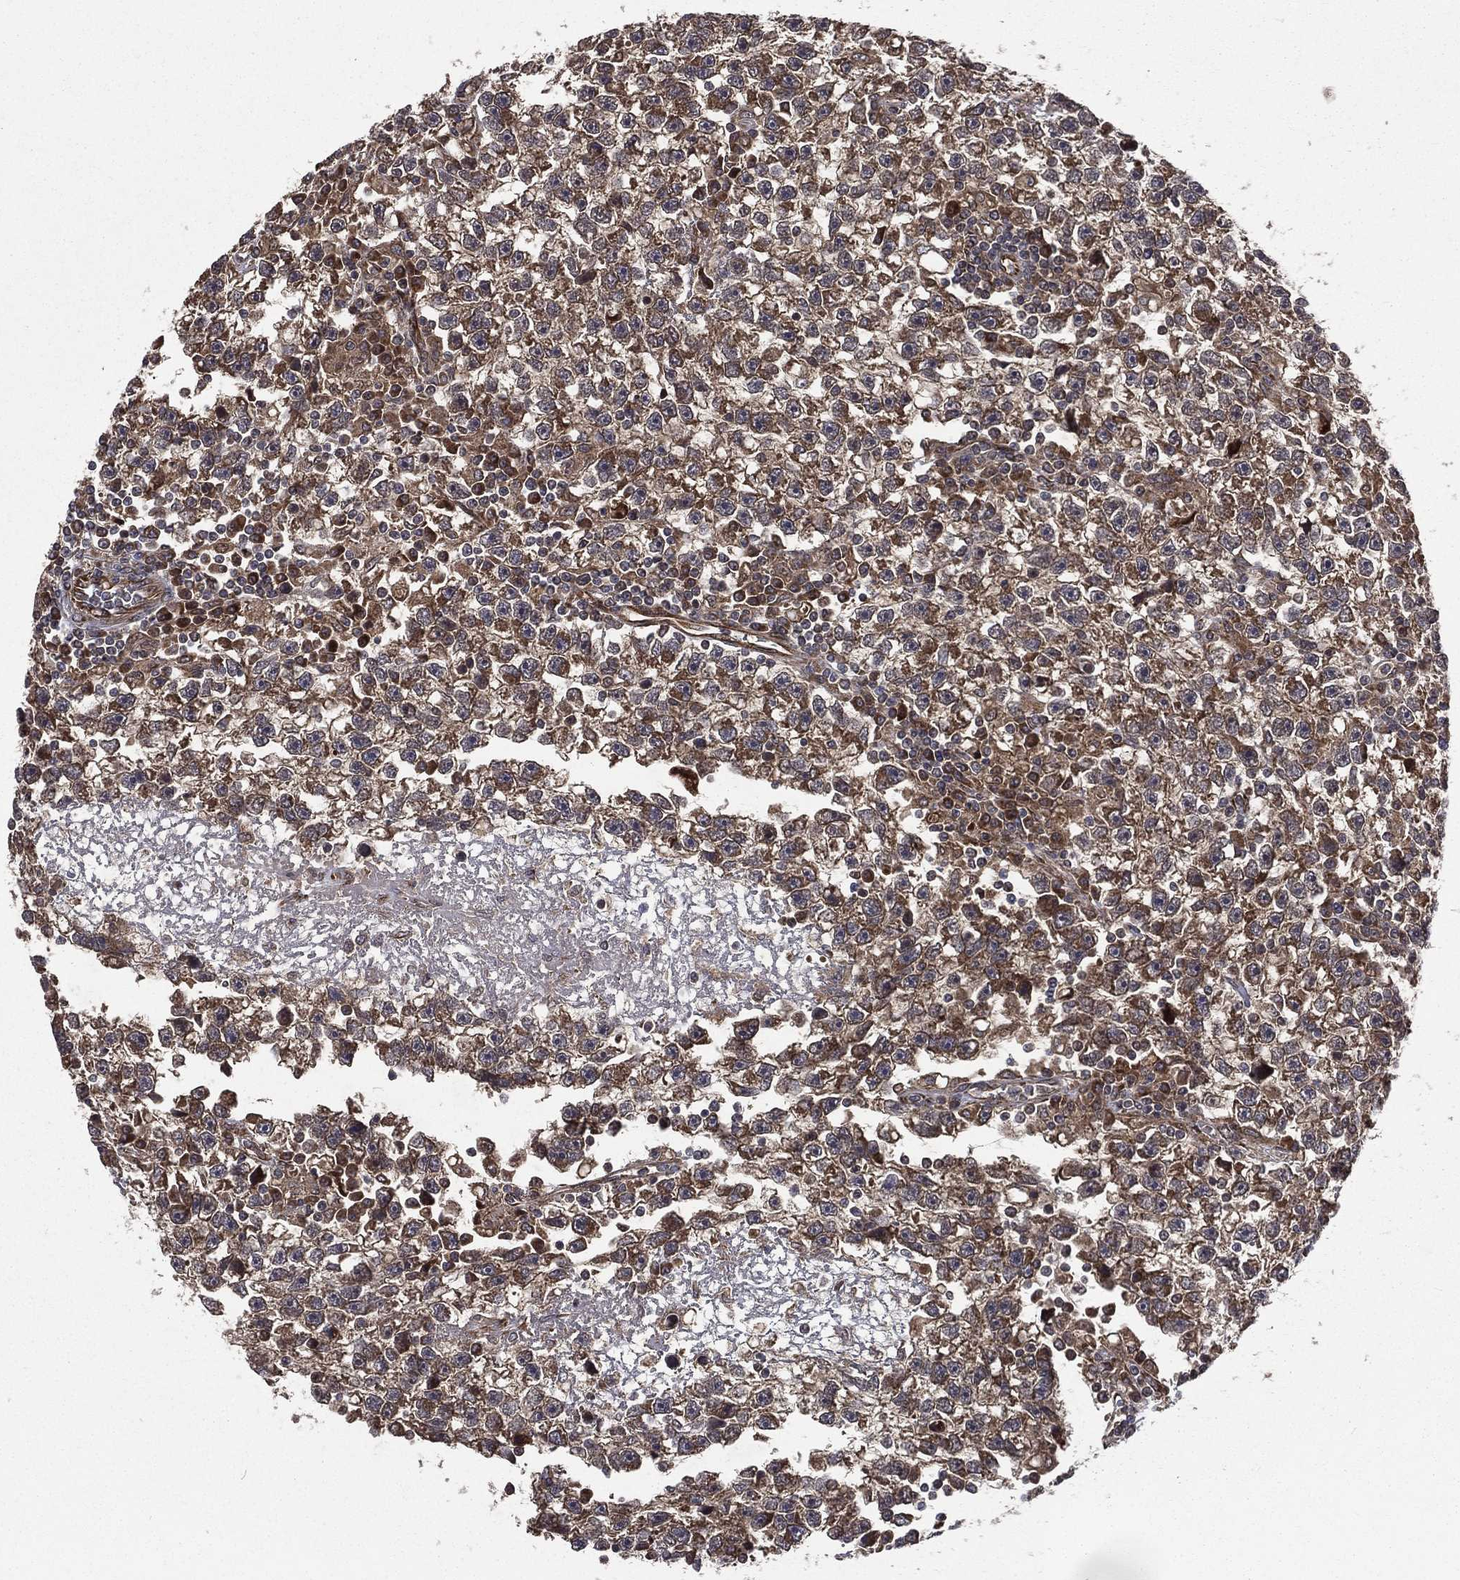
{"staining": {"intensity": "strong", "quantity": "25%-75%", "location": "cytoplasmic/membranous,nuclear"}, "tissue": "testis cancer", "cell_type": "Tumor cells", "image_type": "cancer", "snomed": [{"axis": "morphology", "description": "Seminoma, NOS"}, {"axis": "topography", "description": "Testis"}], "caption": "There is high levels of strong cytoplasmic/membranous and nuclear positivity in tumor cells of seminoma (testis), as demonstrated by immunohistochemical staining (brown color).", "gene": "RAB11FIP4", "patient": {"sex": "male", "age": 47}}